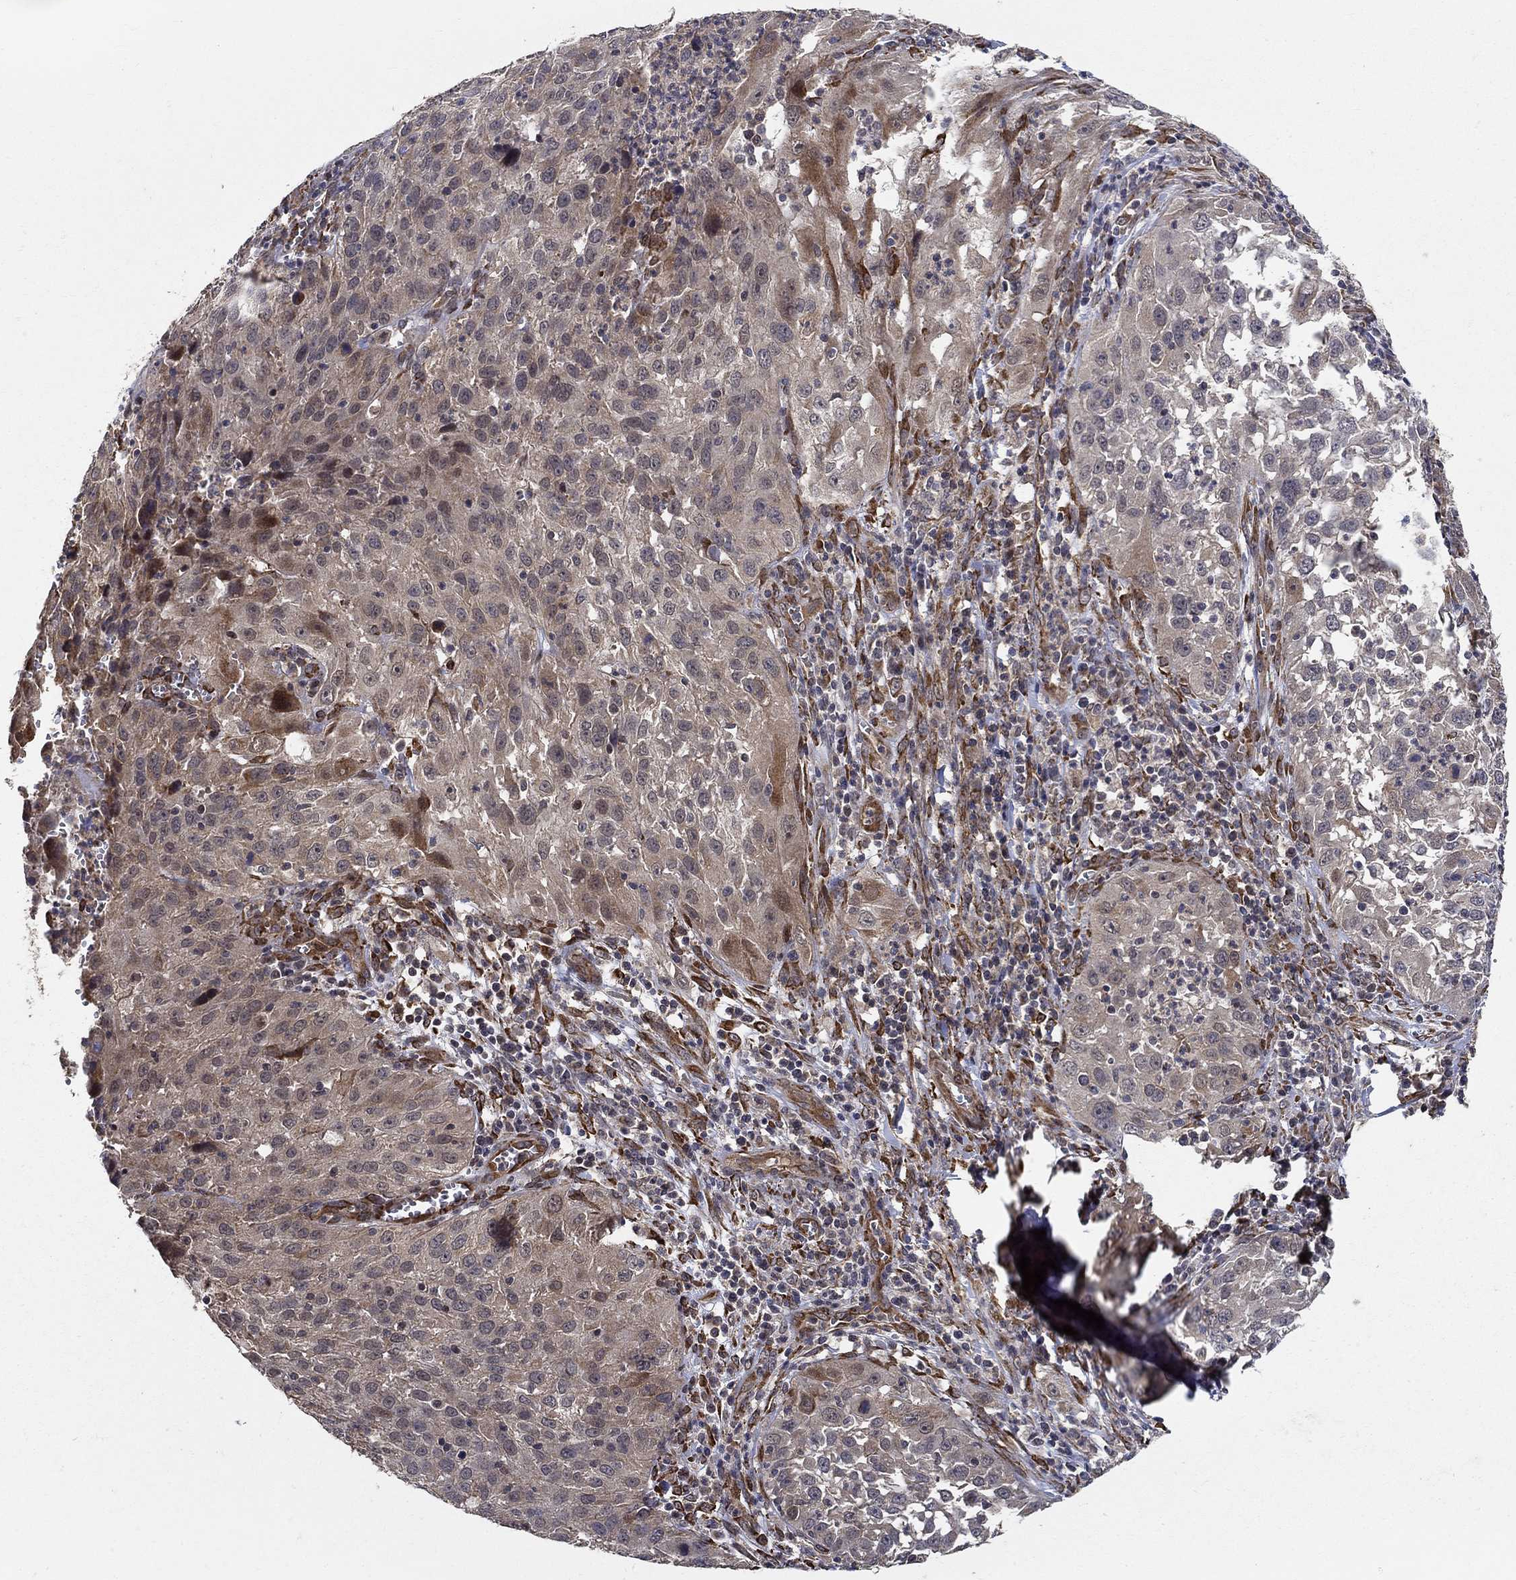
{"staining": {"intensity": "strong", "quantity": "<25%", "location": "cytoplasmic/membranous"}, "tissue": "cervical cancer", "cell_type": "Tumor cells", "image_type": "cancer", "snomed": [{"axis": "morphology", "description": "Squamous cell carcinoma, NOS"}, {"axis": "topography", "description": "Cervix"}], "caption": "High-magnification brightfield microscopy of cervical squamous cell carcinoma stained with DAB (brown) and counterstained with hematoxylin (blue). tumor cells exhibit strong cytoplasmic/membranous expression is seen in approximately<25% of cells.", "gene": "ZNF594", "patient": {"sex": "female", "age": 32}}